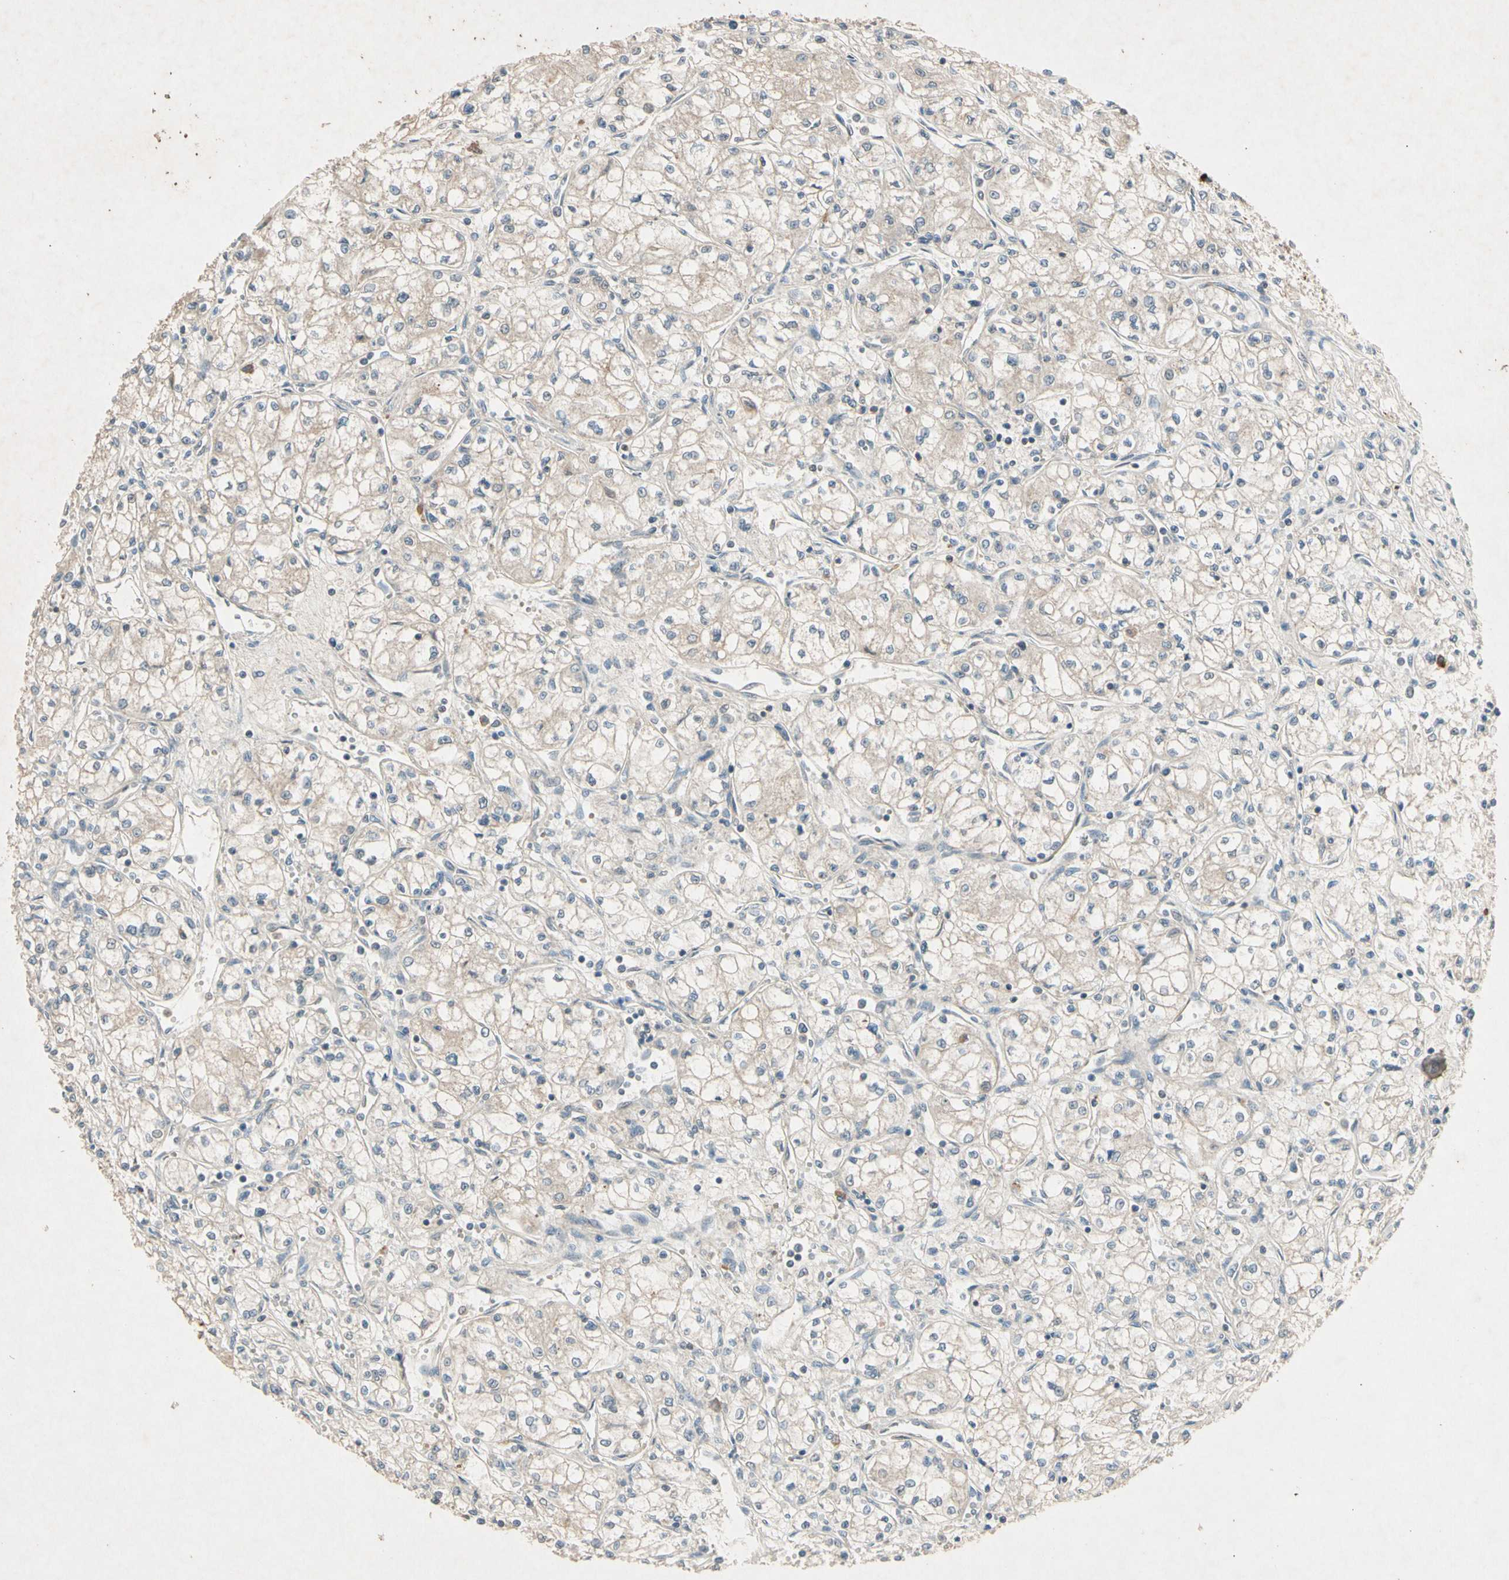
{"staining": {"intensity": "weak", "quantity": "<25%", "location": "cytoplasmic/membranous"}, "tissue": "renal cancer", "cell_type": "Tumor cells", "image_type": "cancer", "snomed": [{"axis": "morphology", "description": "Normal tissue, NOS"}, {"axis": "morphology", "description": "Adenocarcinoma, NOS"}, {"axis": "topography", "description": "Kidney"}], "caption": "The immunohistochemistry micrograph has no significant staining in tumor cells of renal adenocarcinoma tissue.", "gene": "GPLD1", "patient": {"sex": "male", "age": 59}}